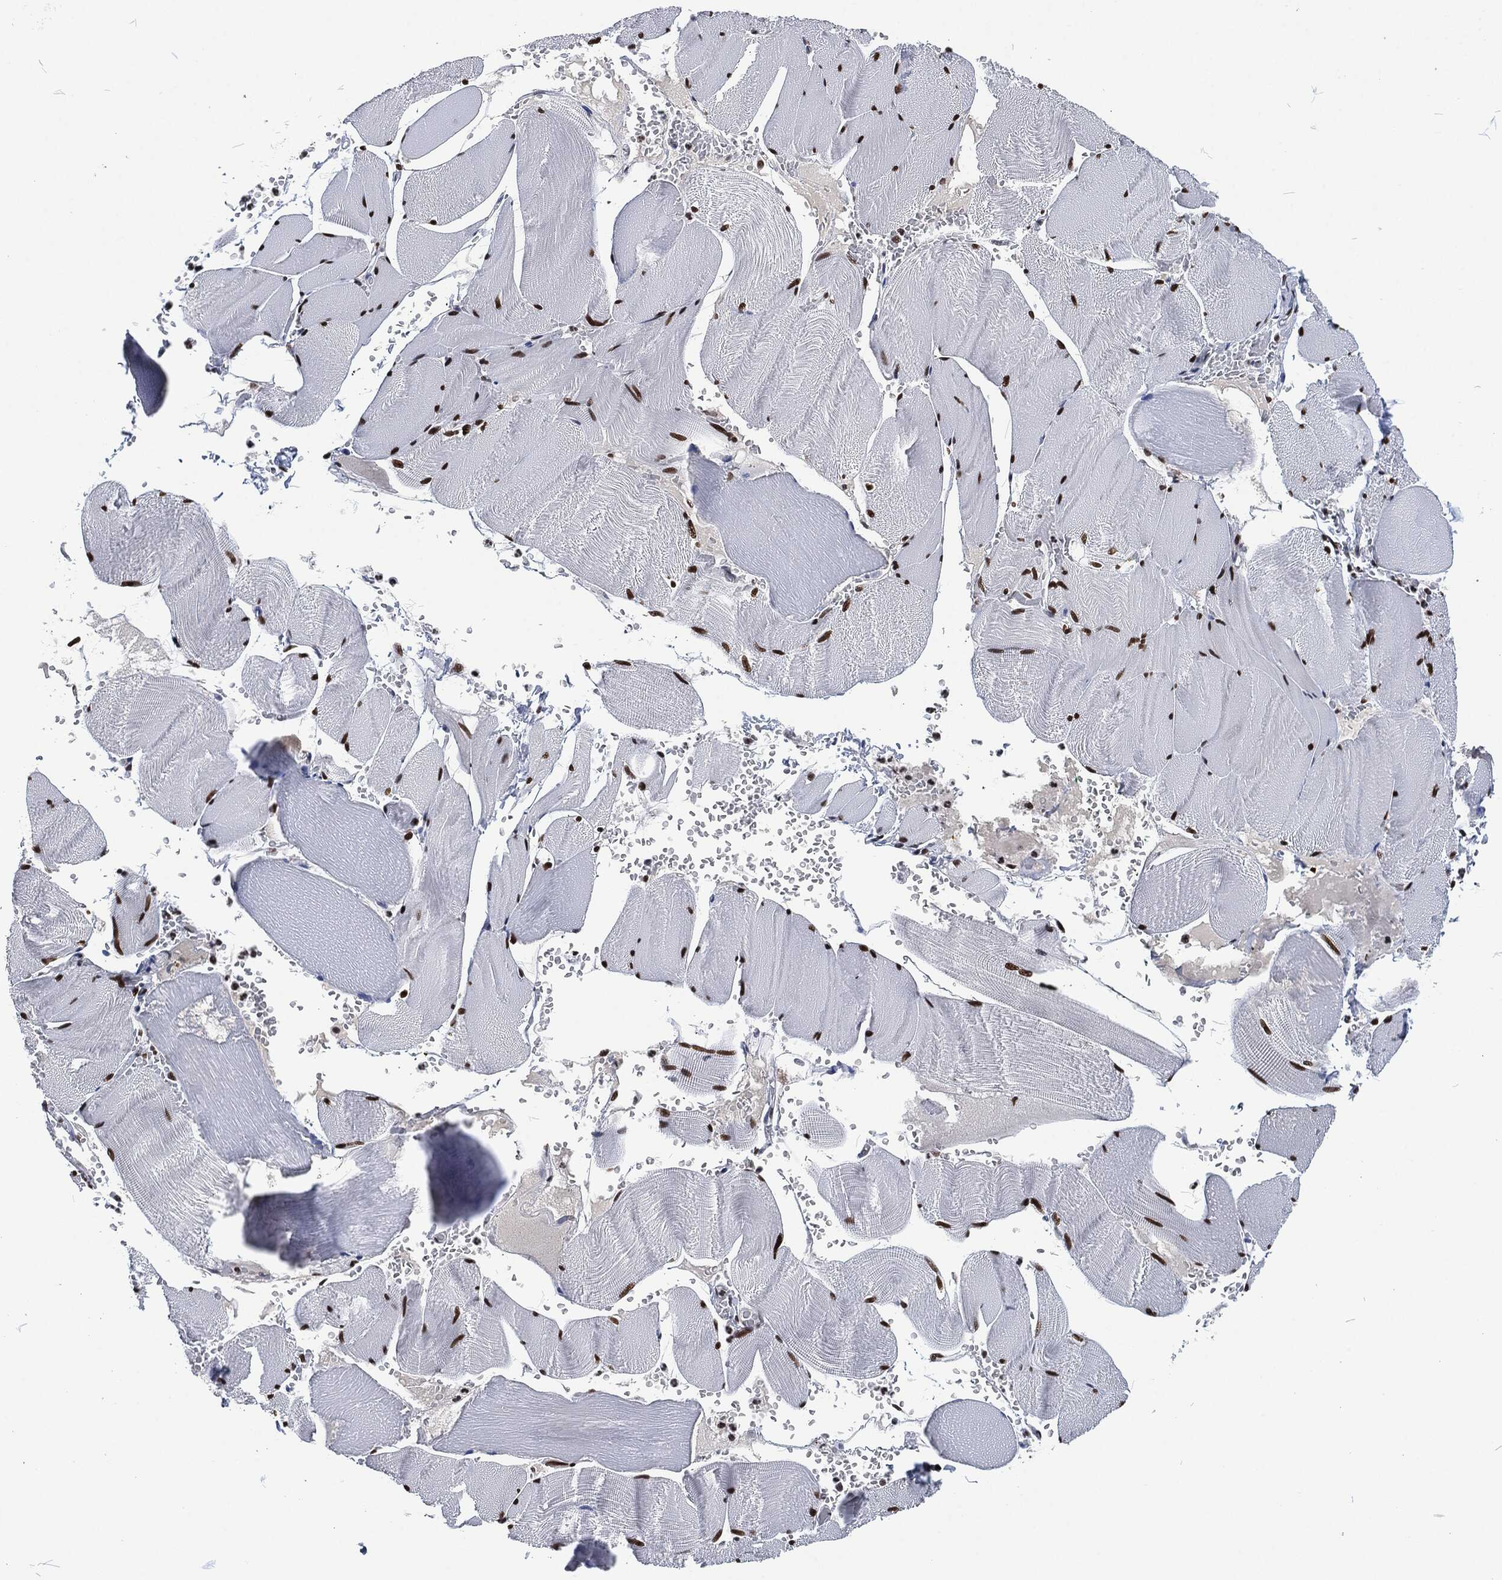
{"staining": {"intensity": "strong", "quantity": "25%-75%", "location": "nuclear"}, "tissue": "skeletal muscle", "cell_type": "Myocytes", "image_type": "normal", "snomed": [{"axis": "morphology", "description": "Normal tissue, NOS"}, {"axis": "topography", "description": "Skeletal muscle"}], "caption": "High-power microscopy captured an immunohistochemistry photomicrograph of benign skeletal muscle, revealing strong nuclear expression in about 25%-75% of myocytes.", "gene": "DCPS", "patient": {"sex": "male", "age": 56}}